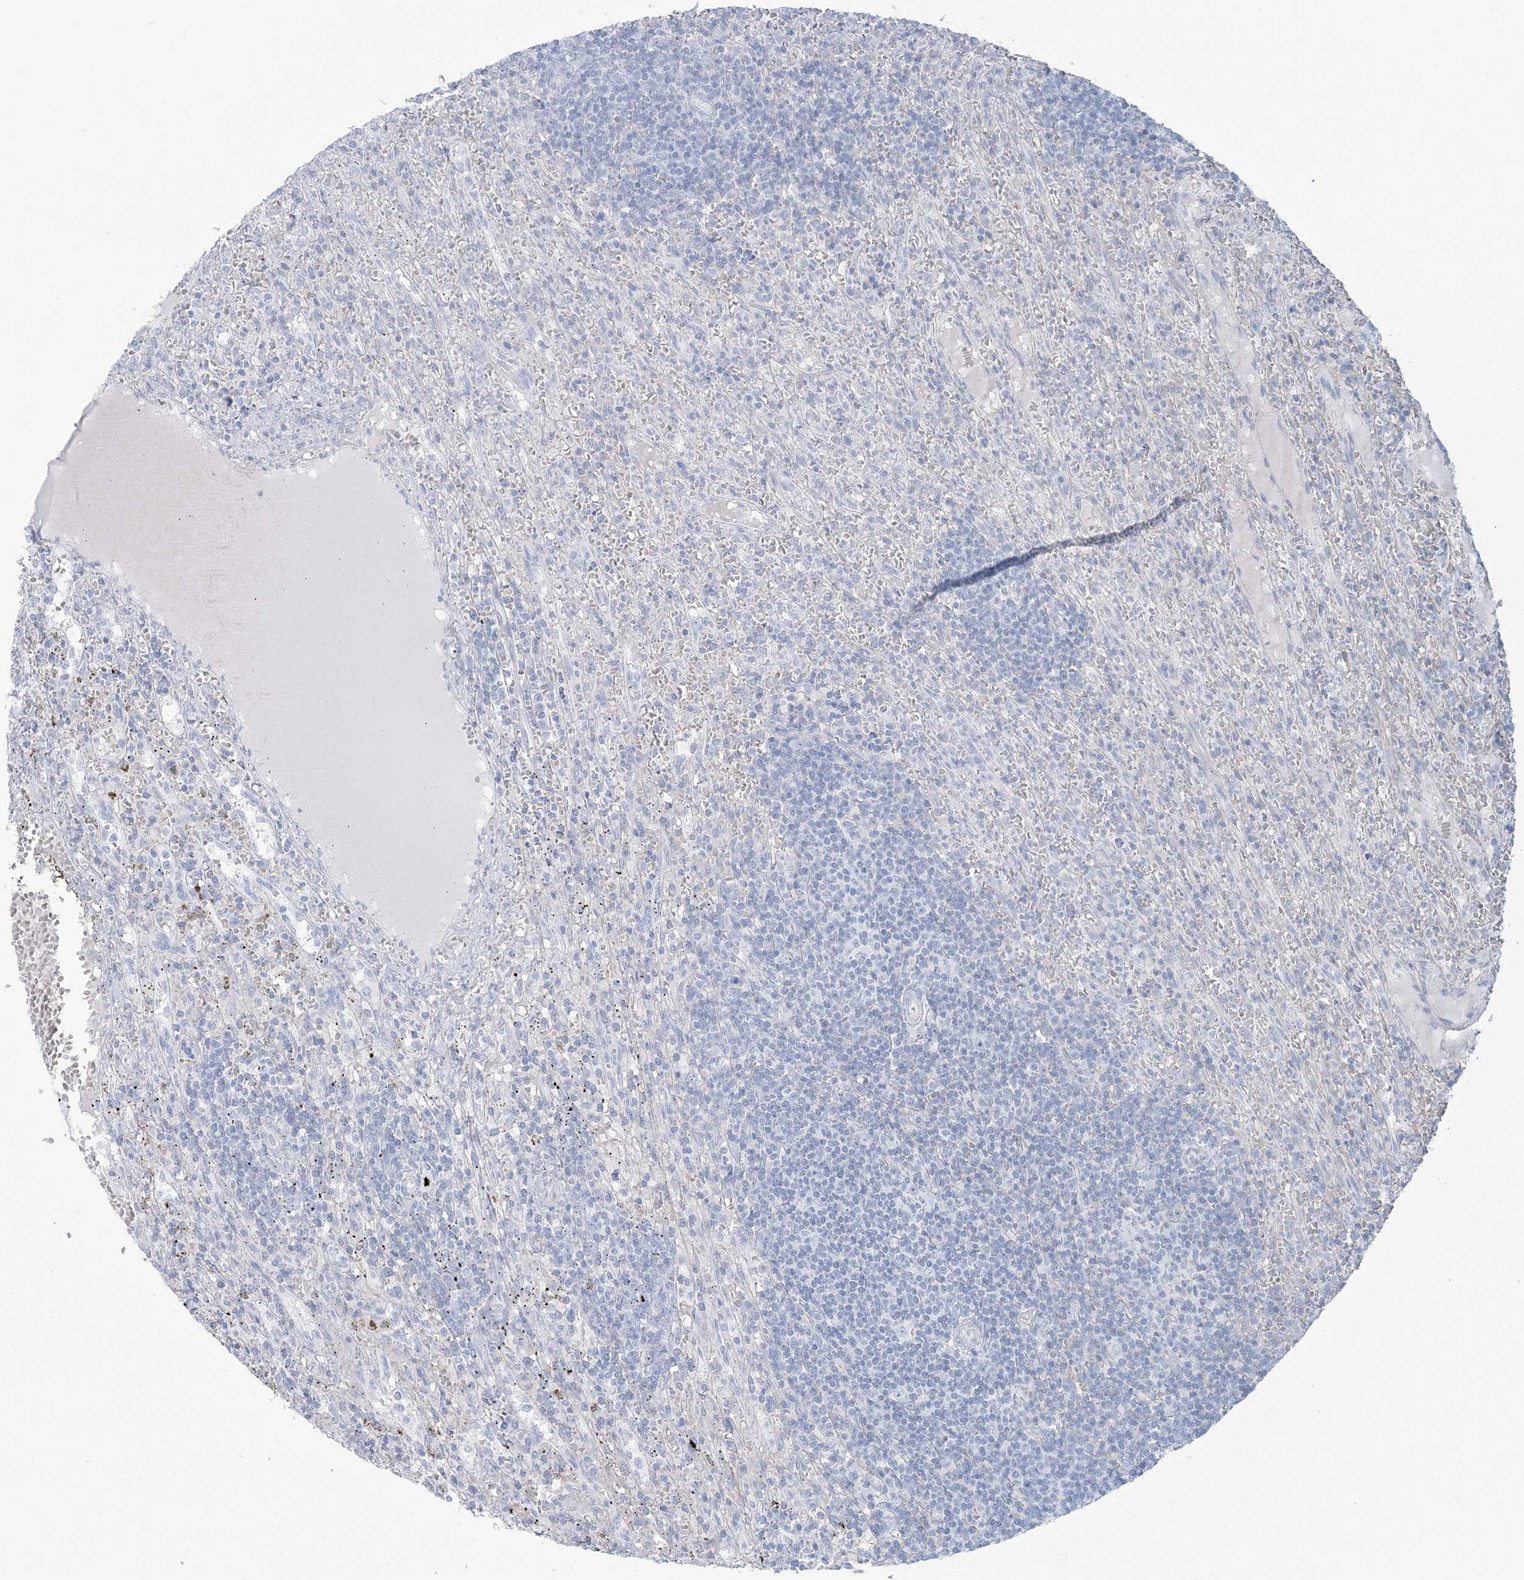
{"staining": {"intensity": "negative", "quantity": "none", "location": "none"}, "tissue": "lymphoma", "cell_type": "Tumor cells", "image_type": "cancer", "snomed": [{"axis": "morphology", "description": "Malignant lymphoma, non-Hodgkin's type, Low grade"}, {"axis": "topography", "description": "Spleen"}], "caption": "Human low-grade malignant lymphoma, non-Hodgkin's type stained for a protein using immunohistochemistry exhibits no staining in tumor cells.", "gene": "AGXT", "patient": {"sex": "male", "age": 76}}